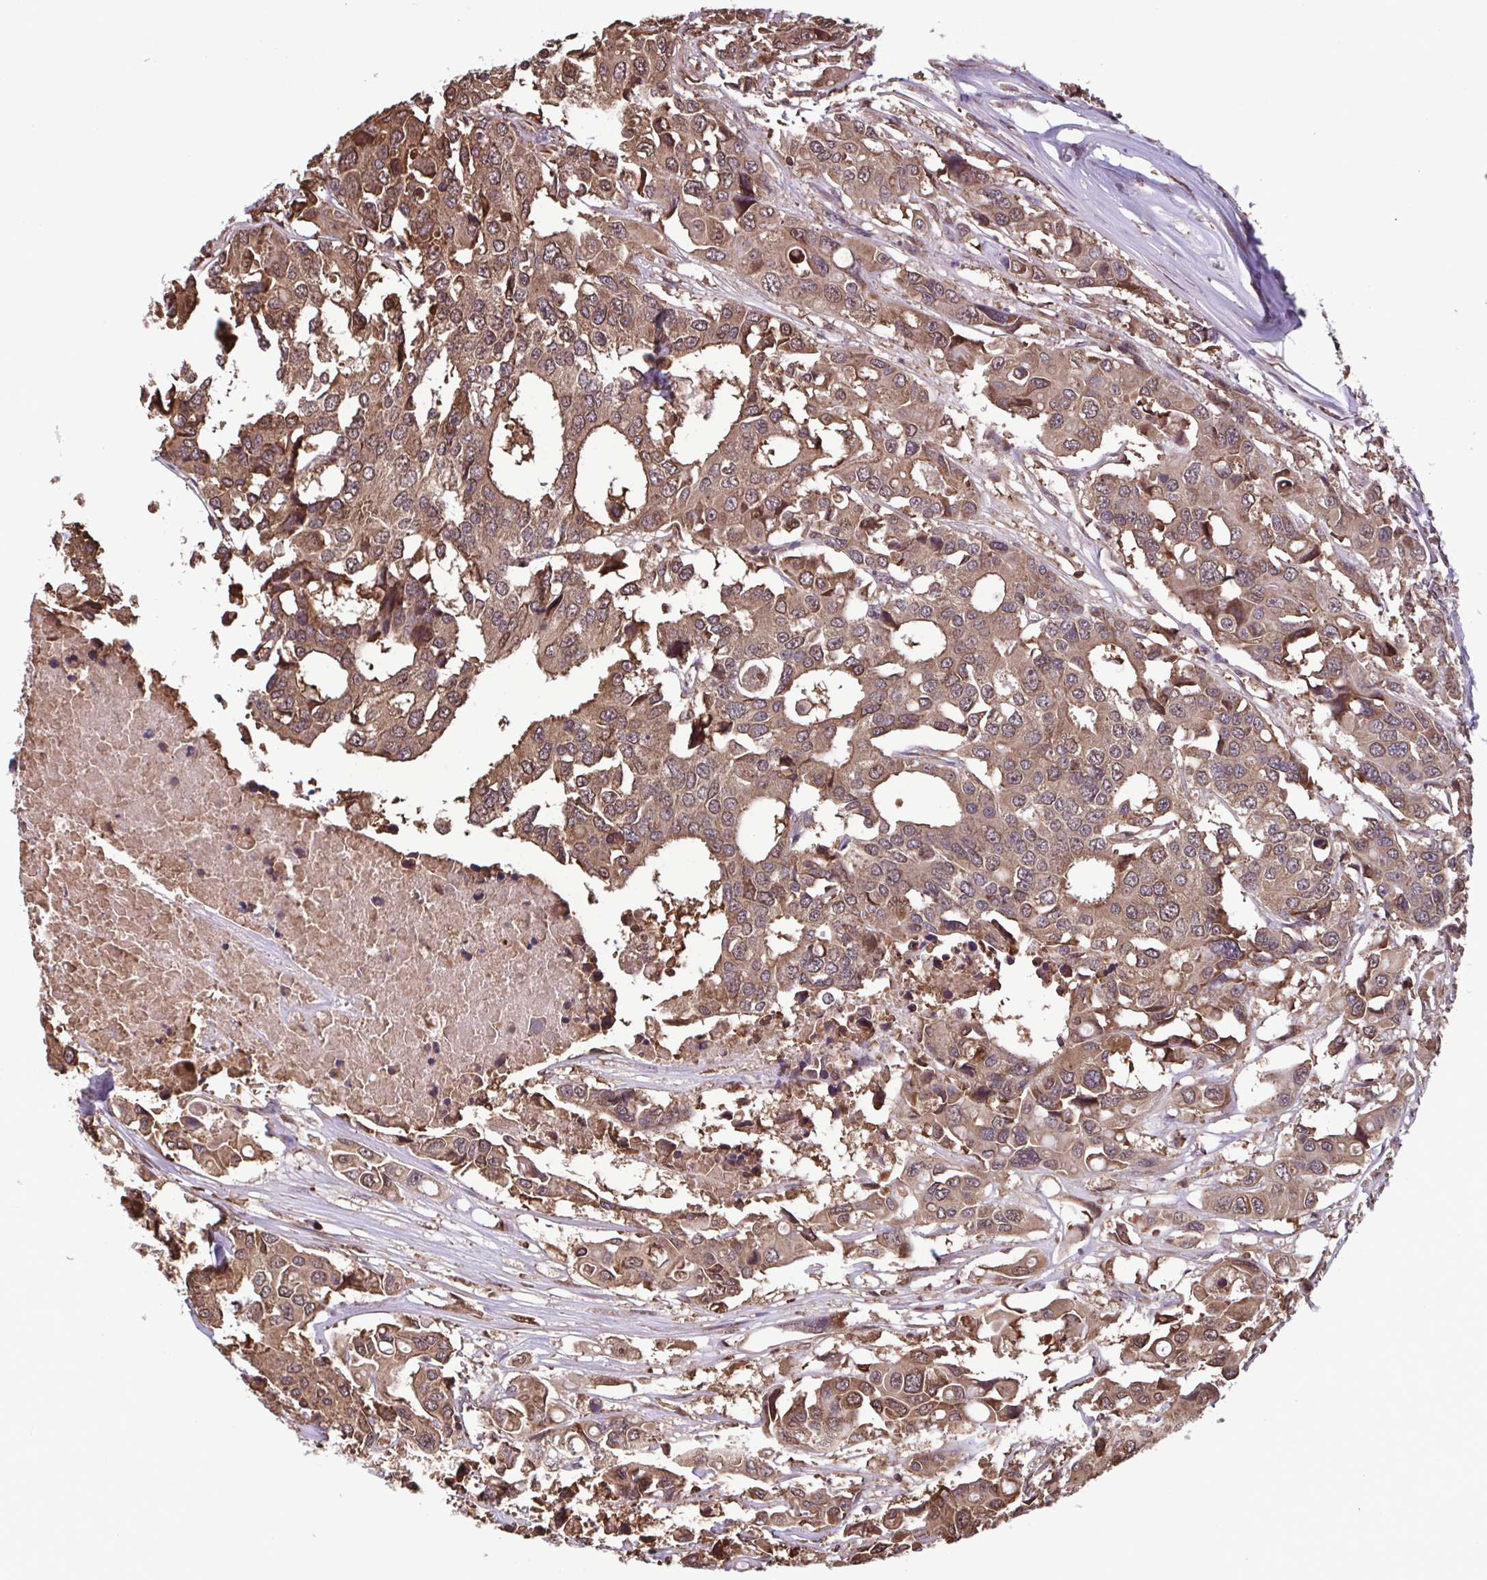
{"staining": {"intensity": "weak", "quantity": ">75%", "location": "cytoplasmic/membranous,nuclear"}, "tissue": "colorectal cancer", "cell_type": "Tumor cells", "image_type": "cancer", "snomed": [{"axis": "morphology", "description": "Adenocarcinoma, NOS"}, {"axis": "topography", "description": "Colon"}], "caption": "Colorectal cancer (adenocarcinoma) was stained to show a protein in brown. There is low levels of weak cytoplasmic/membranous and nuclear expression in about >75% of tumor cells.", "gene": "SEC63", "patient": {"sex": "male", "age": 77}}